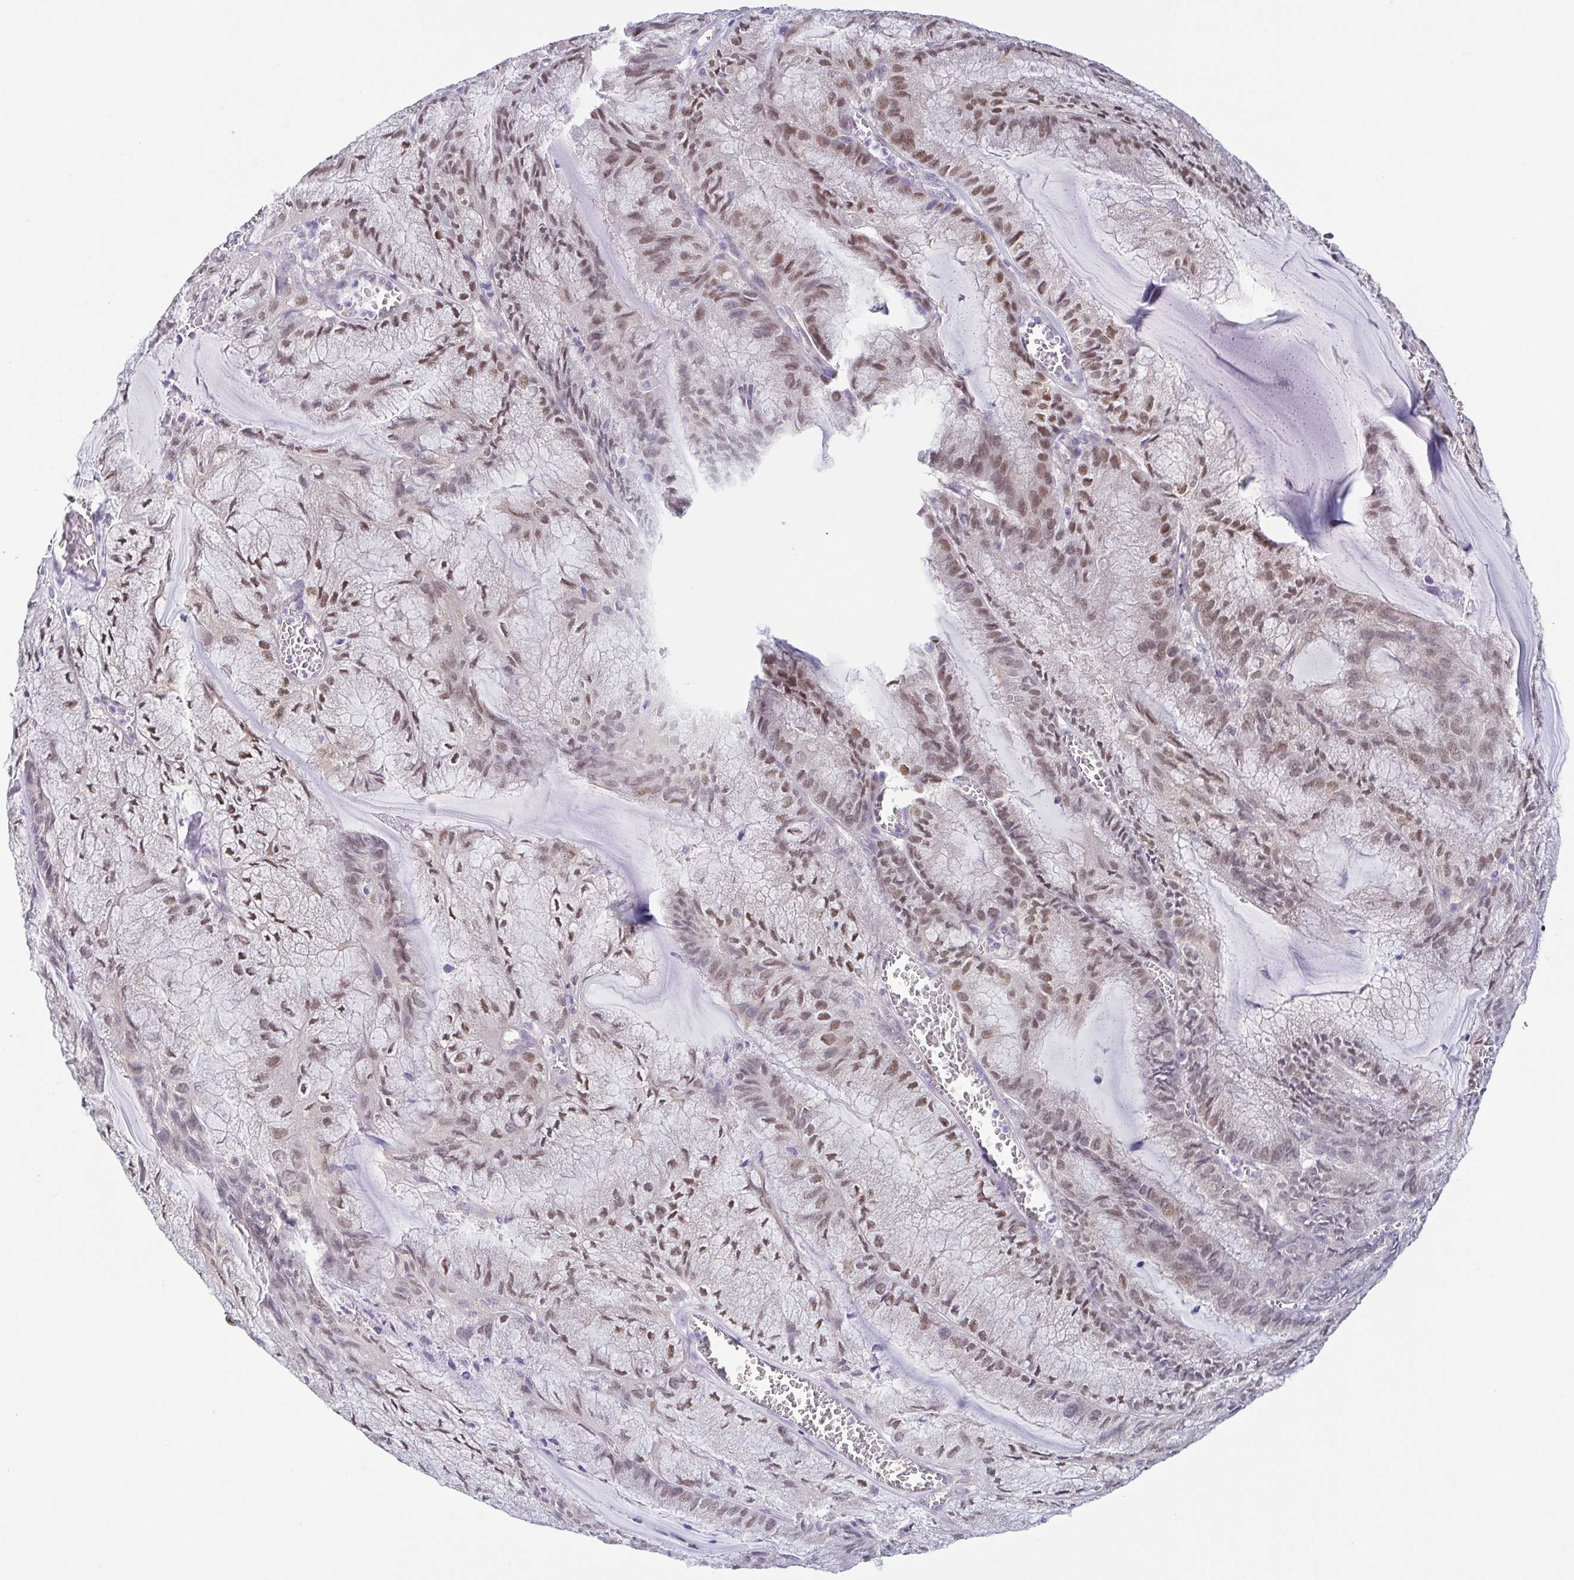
{"staining": {"intensity": "moderate", "quantity": "25%-75%", "location": "nuclear"}, "tissue": "endometrial cancer", "cell_type": "Tumor cells", "image_type": "cancer", "snomed": [{"axis": "morphology", "description": "Carcinoma, NOS"}, {"axis": "topography", "description": "Endometrium"}], "caption": "The histopathology image reveals a brown stain indicating the presence of a protein in the nuclear of tumor cells in endometrial cancer.", "gene": "UBE2Q1", "patient": {"sex": "female", "age": 62}}